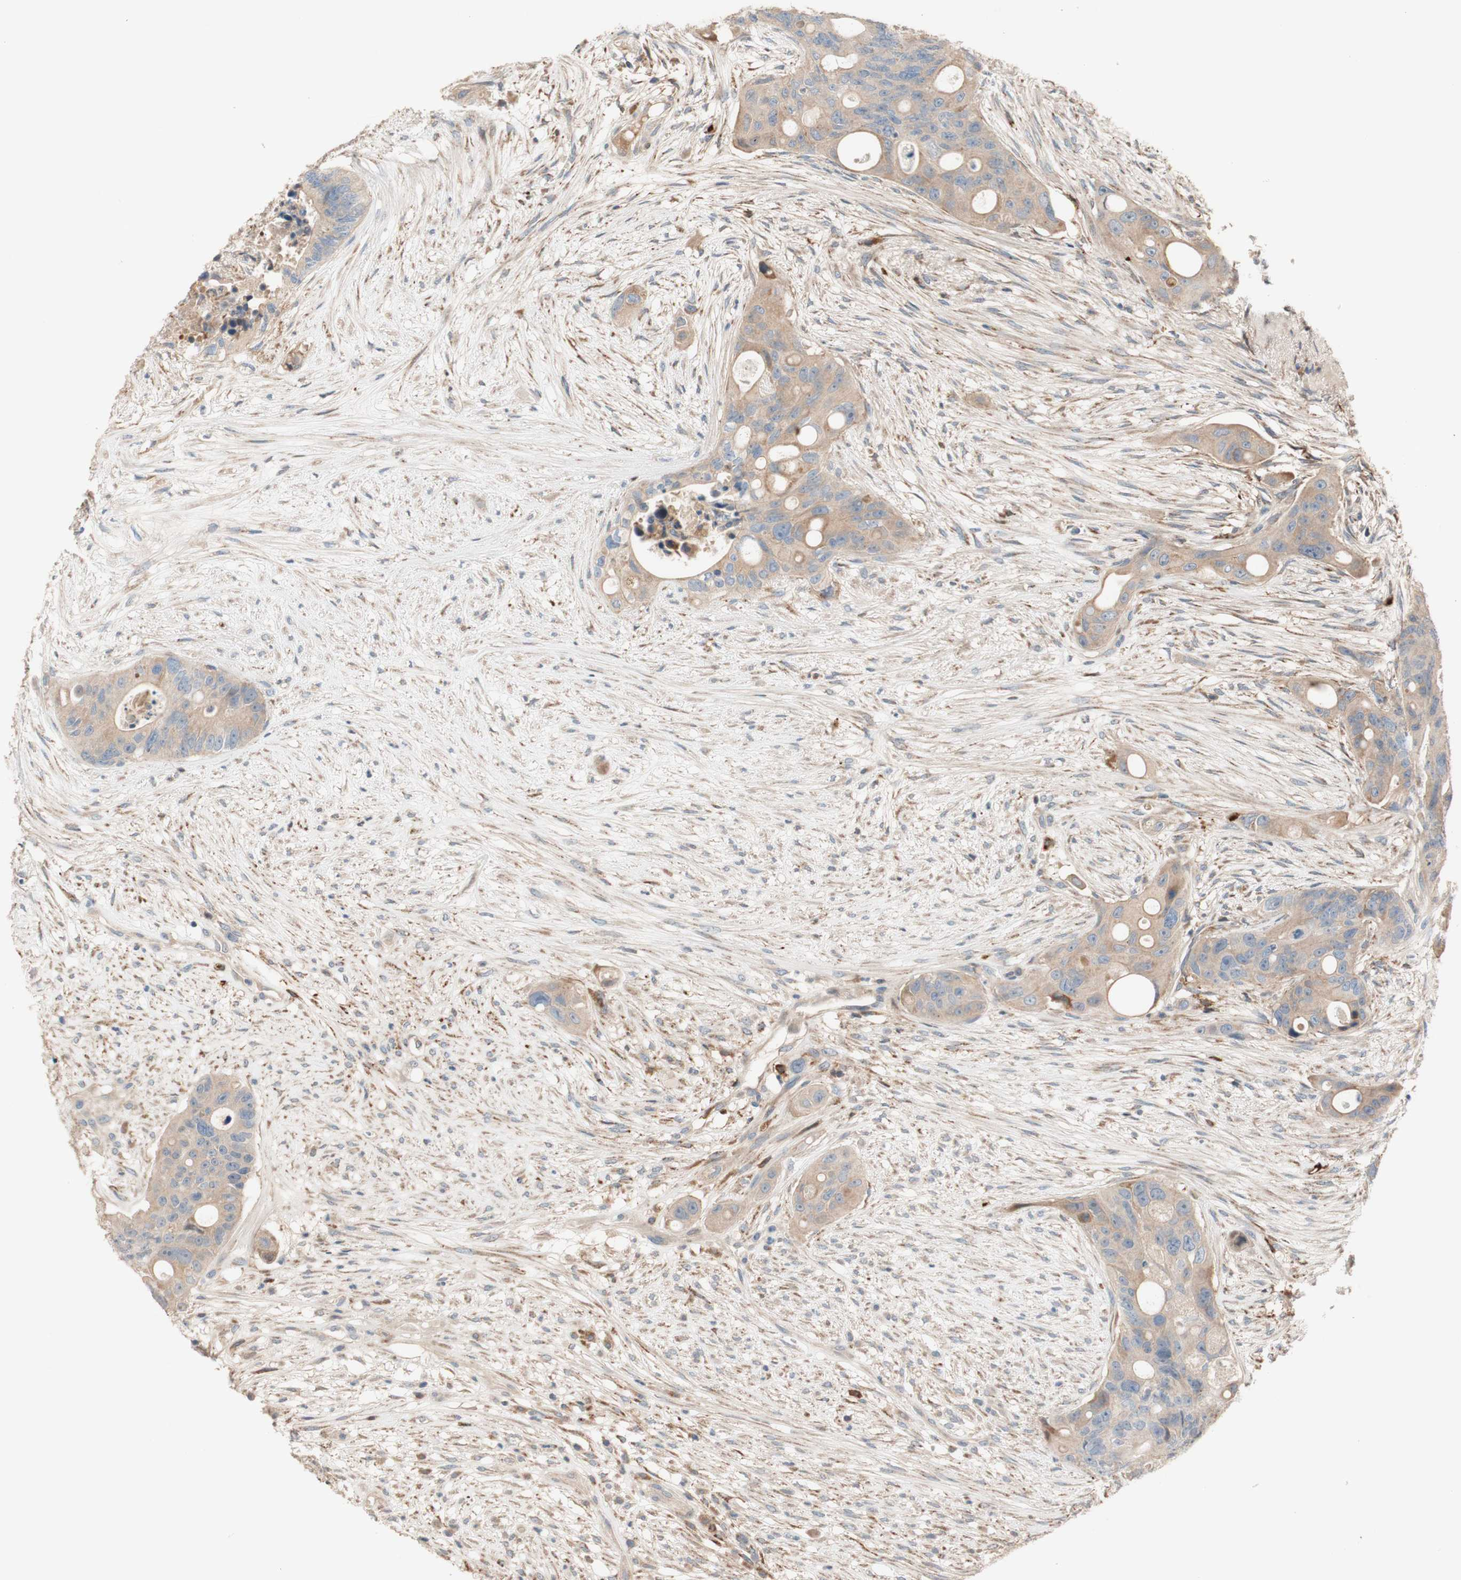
{"staining": {"intensity": "weak", "quantity": "25%-75%", "location": "cytoplasmic/membranous"}, "tissue": "colorectal cancer", "cell_type": "Tumor cells", "image_type": "cancer", "snomed": [{"axis": "morphology", "description": "Adenocarcinoma, NOS"}, {"axis": "topography", "description": "Colon"}], "caption": "Adenocarcinoma (colorectal) was stained to show a protein in brown. There is low levels of weak cytoplasmic/membranous positivity in about 25%-75% of tumor cells.", "gene": "PTPN21", "patient": {"sex": "female", "age": 57}}